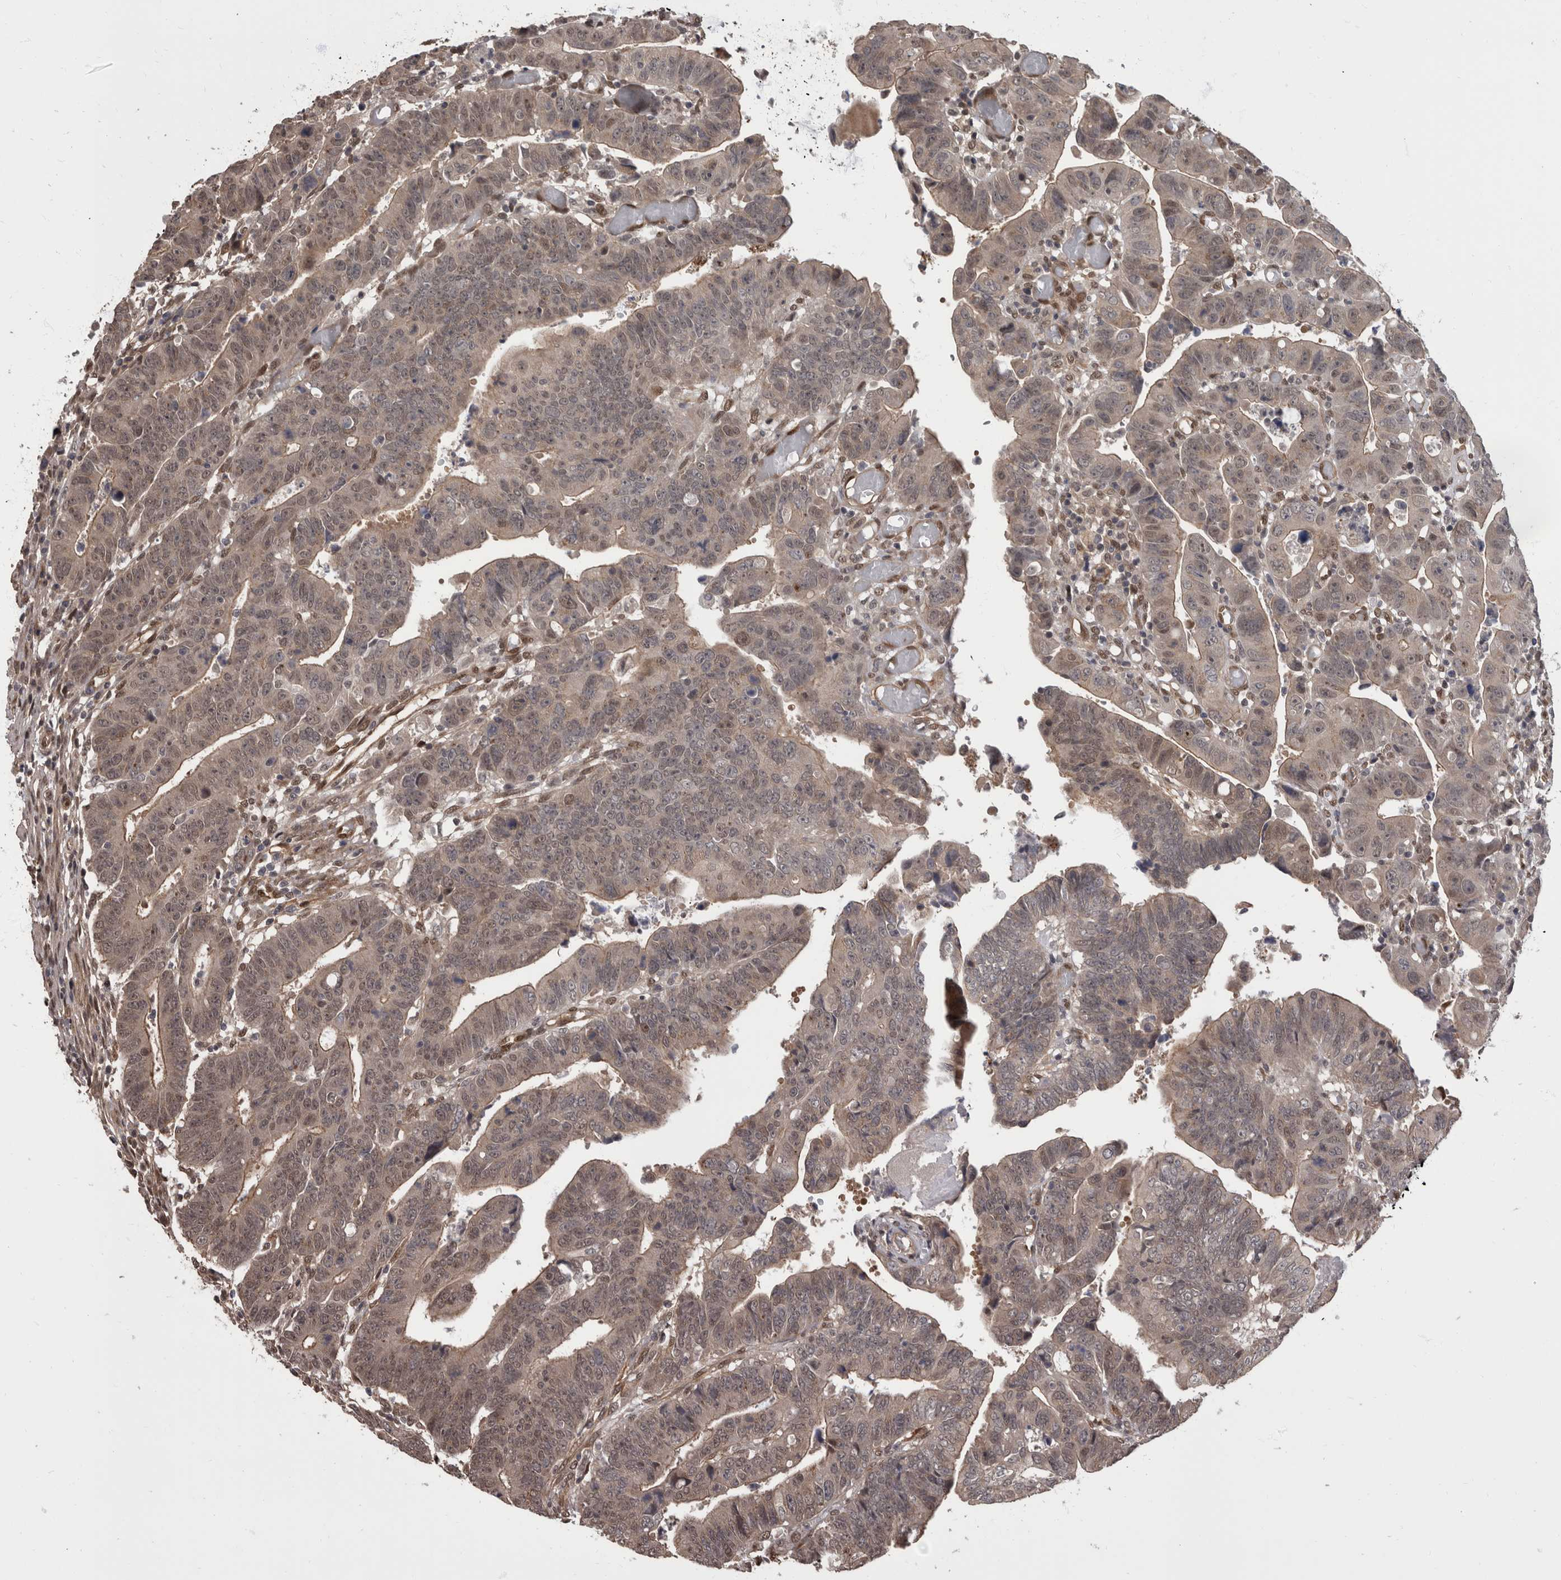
{"staining": {"intensity": "weak", "quantity": "25%-75%", "location": "nuclear"}, "tissue": "colorectal cancer", "cell_type": "Tumor cells", "image_type": "cancer", "snomed": [{"axis": "morphology", "description": "Adenocarcinoma, NOS"}, {"axis": "topography", "description": "Rectum"}], "caption": "Human adenocarcinoma (colorectal) stained for a protein (brown) reveals weak nuclear positive positivity in about 25%-75% of tumor cells.", "gene": "AKT3", "patient": {"sex": "female", "age": 65}}